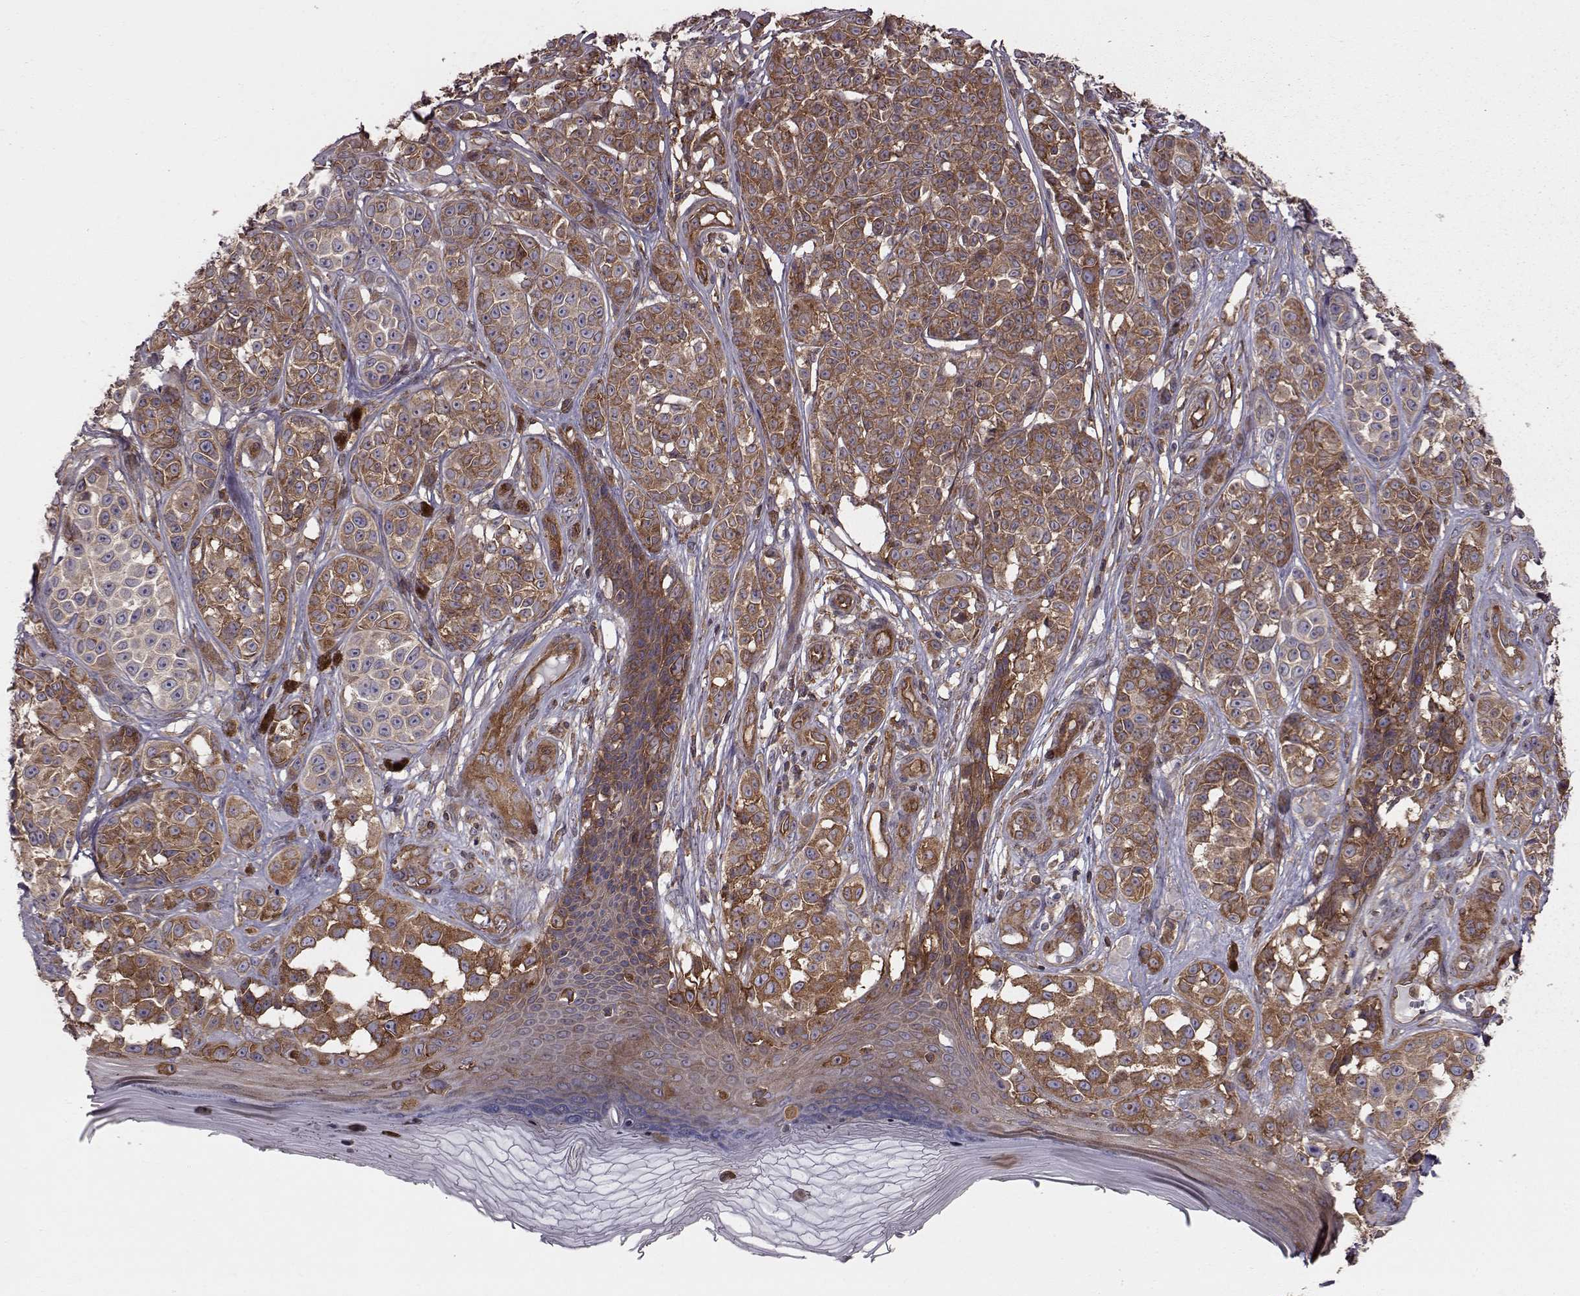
{"staining": {"intensity": "moderate", "quantity": ">75%", "location": "cytoplasmic/membranous"}, "tissue": "melanoma", "cell_type": "Tumor cells", "image_type": "cancer", "snomed": [{"axis": "morphology", "description": "Malignant melanoma, NOS"}, {"axis": "topography", "description": "Skin"}], "caption": "IHC image of human melanoma stained for a protein (brown), which exhibits medium levels of moderate cytoplasmic/membranous positivity in approximately >75% of tumor cells.", "gene": "RABGAP1", "patient": {"sex": "female", "age": 90}}